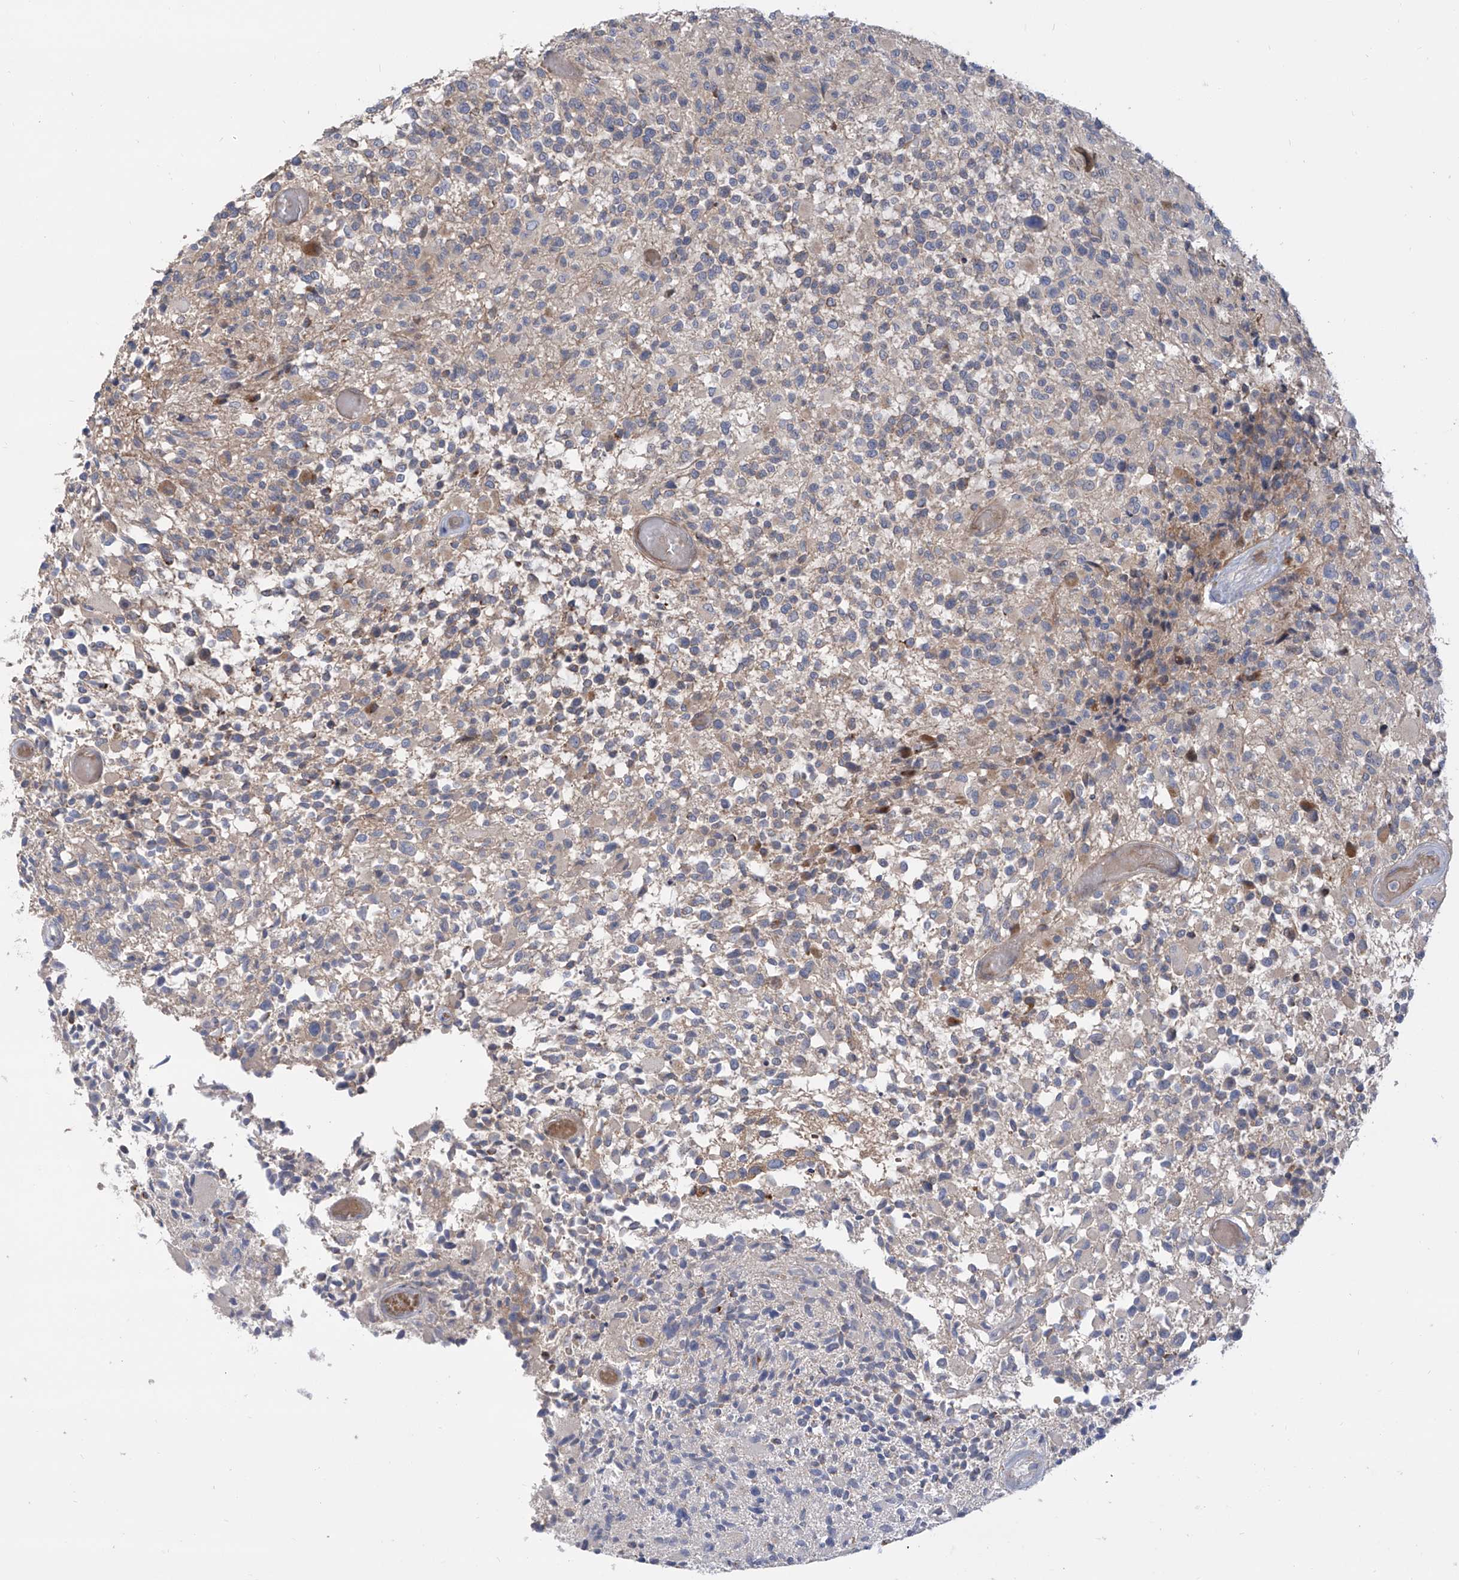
{"staining": {"intensity": "negative", "quantity": "none", "location": "none"}, "tissue": "glioma", "cell_type": "Tumor cells", "image_type": "cancer", "snomed": [{"axis": "morphology", "description": "Glioma, malignant, High grade"}, {"axis": "morphology", "description": "Glioblastoma, NOS"}, {"axis": "topography", "description": "Brain"}], "caption": "Tumor cells are negative for protein expression in human malignant glioma (high-grade).", "gene": "LRRC1", "patient": {"sex": "male", "age": 60}}